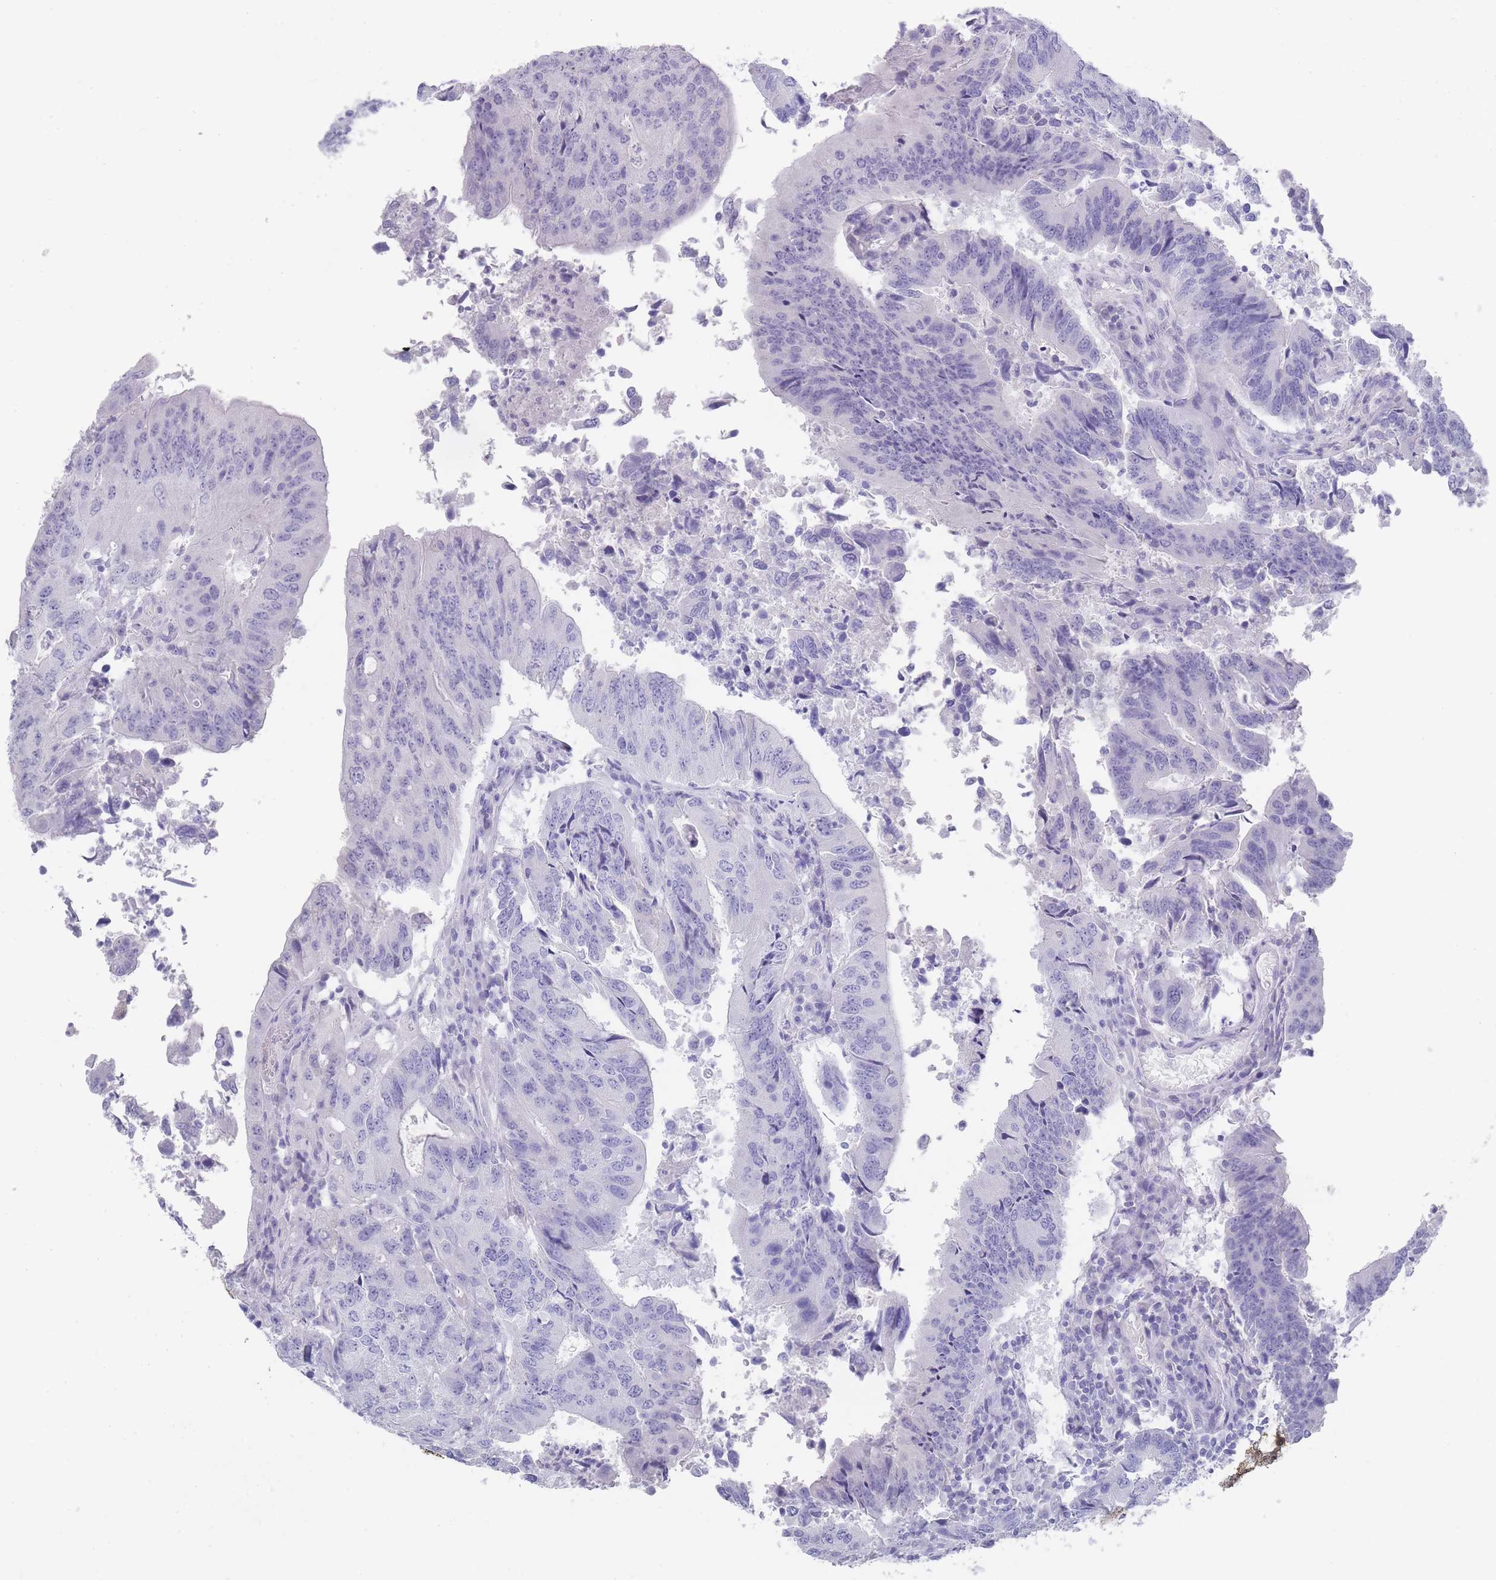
{"staining": {"intensity": "negative", "quantity": "none", "location": "none"}, "tissue": "colorectal cancer", "cell_type": "Tumor cells", "image_type": "cancer", "snomed": [{"axis": "morphology", "description": "Adenocarcinoma, NOS"}, {"axis": "topography", "description": "Colon"}], "caption": "This is an immunohistochemistry (IHC) micrograph of human colorectal adenocarcinoma. There is no staining in tumor cells.", "gene": "RAB2B", "patient": {"sex": "female", "age": 67}}